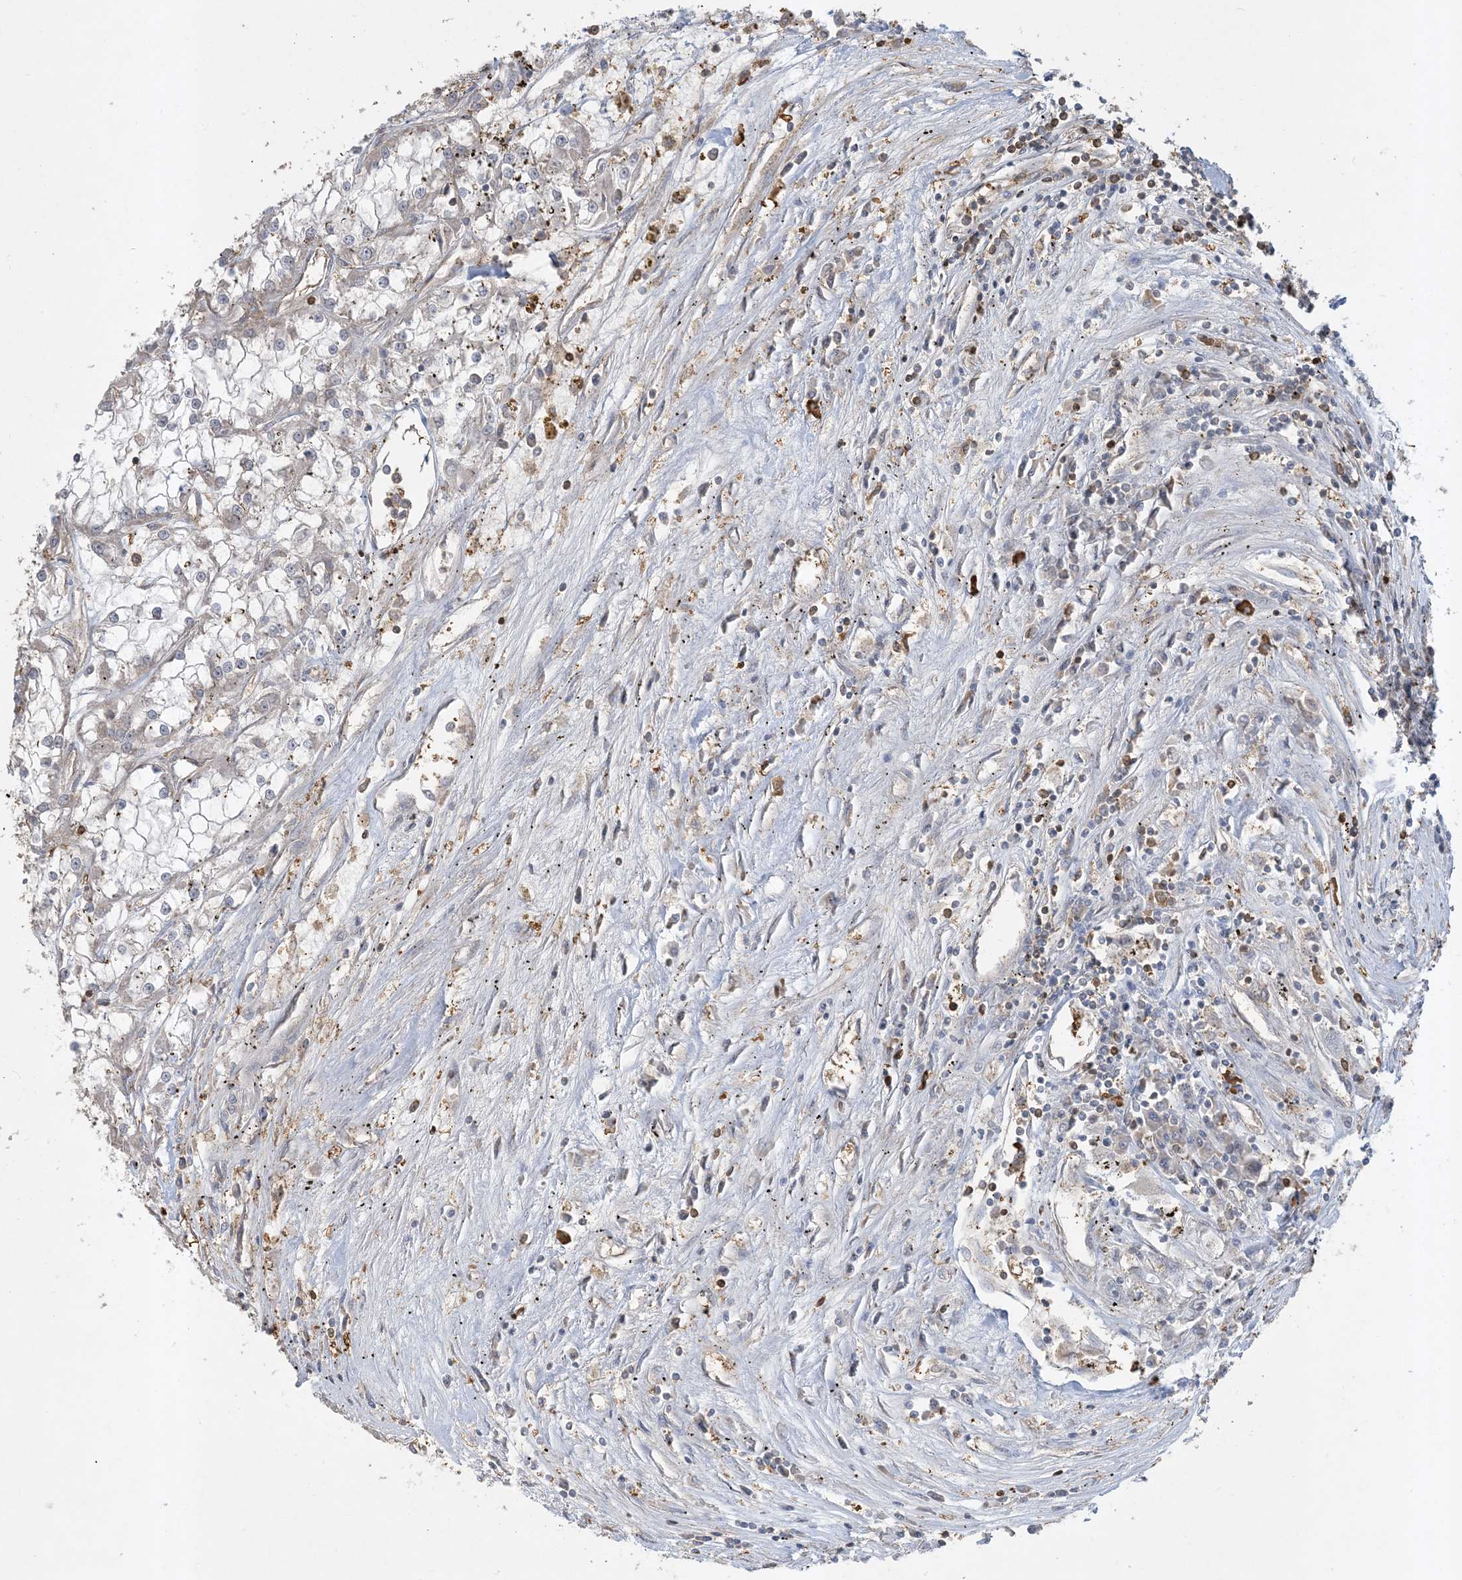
{"staining": {"intensity": "negative", "quantity": "none", "location": "none"}, "tissue": "renal cancer", "cell_type": "Tumor cells", "image_type": "cancer", "snomed": [{"axis": "morphology", "description": "Adenocarcinoma, NOS"}, {"axis": "topography", "description": "Kidney"}], "caption": "Human renal cancer (adenocarcinoma) stained for a protein using immunohistochemistry exhibits no staining in tumor cells.", "gene": "TMSB4X", "patient": {"sex": "female", "age": 52}}